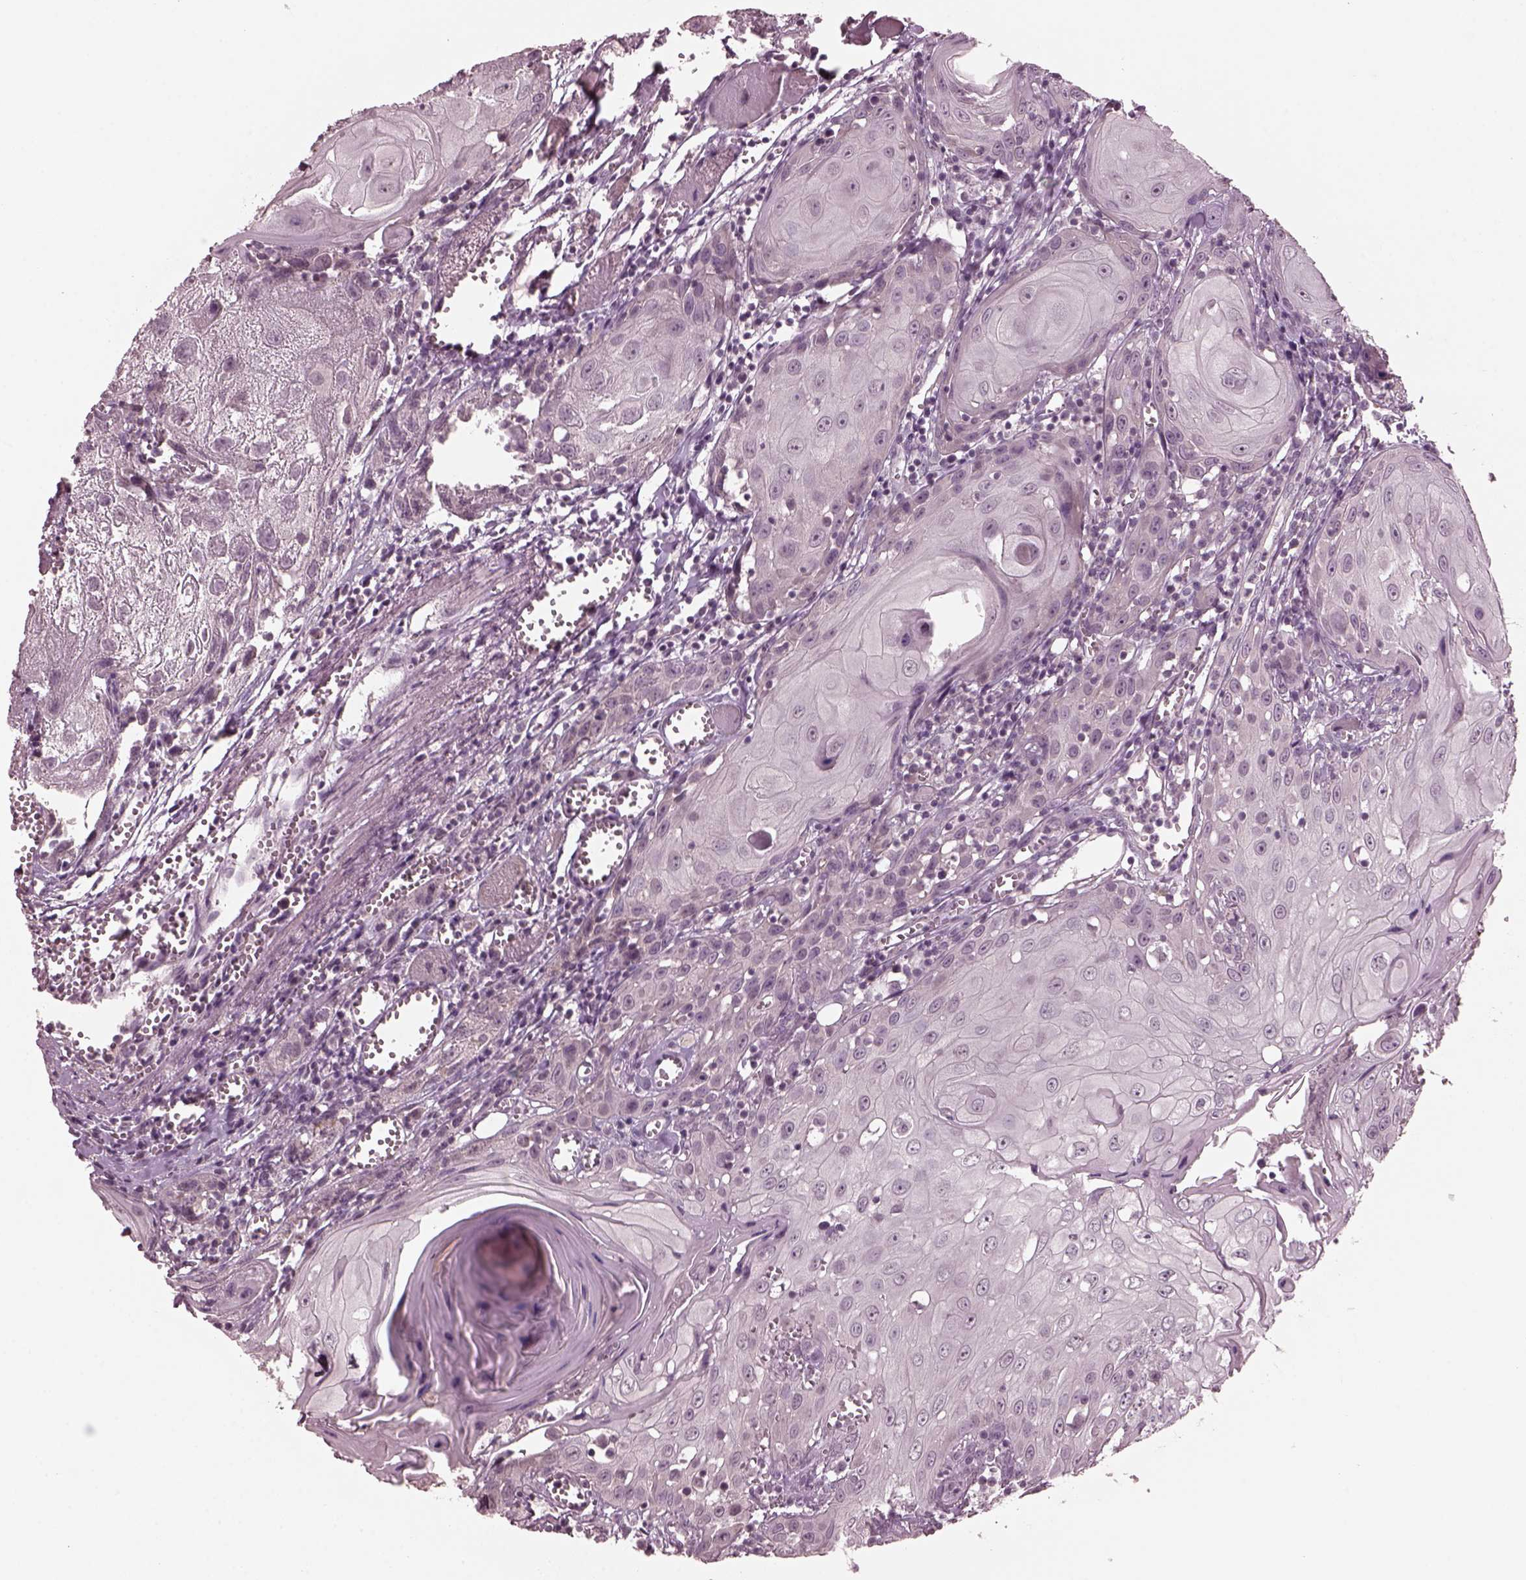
{"staining": {"intensity": "negative", "quantity": "none", "location": "none"}, "tissue": "head and neck cancer", "cell_type": "Tumor cells", "image_type": "cancer", "snomed": [{"axis": "morphology", "description": "Squamous cell carcinoma, NOS"}, {"axis": "topography", "description": "Head-Neck"}], "caption": "Immunohistochemistry of head and neck squamous cell carcinoma demonstrates no staining in tumor cells.", "gene": "RGS7", "patient": {"sex": "female", "age": 80}}